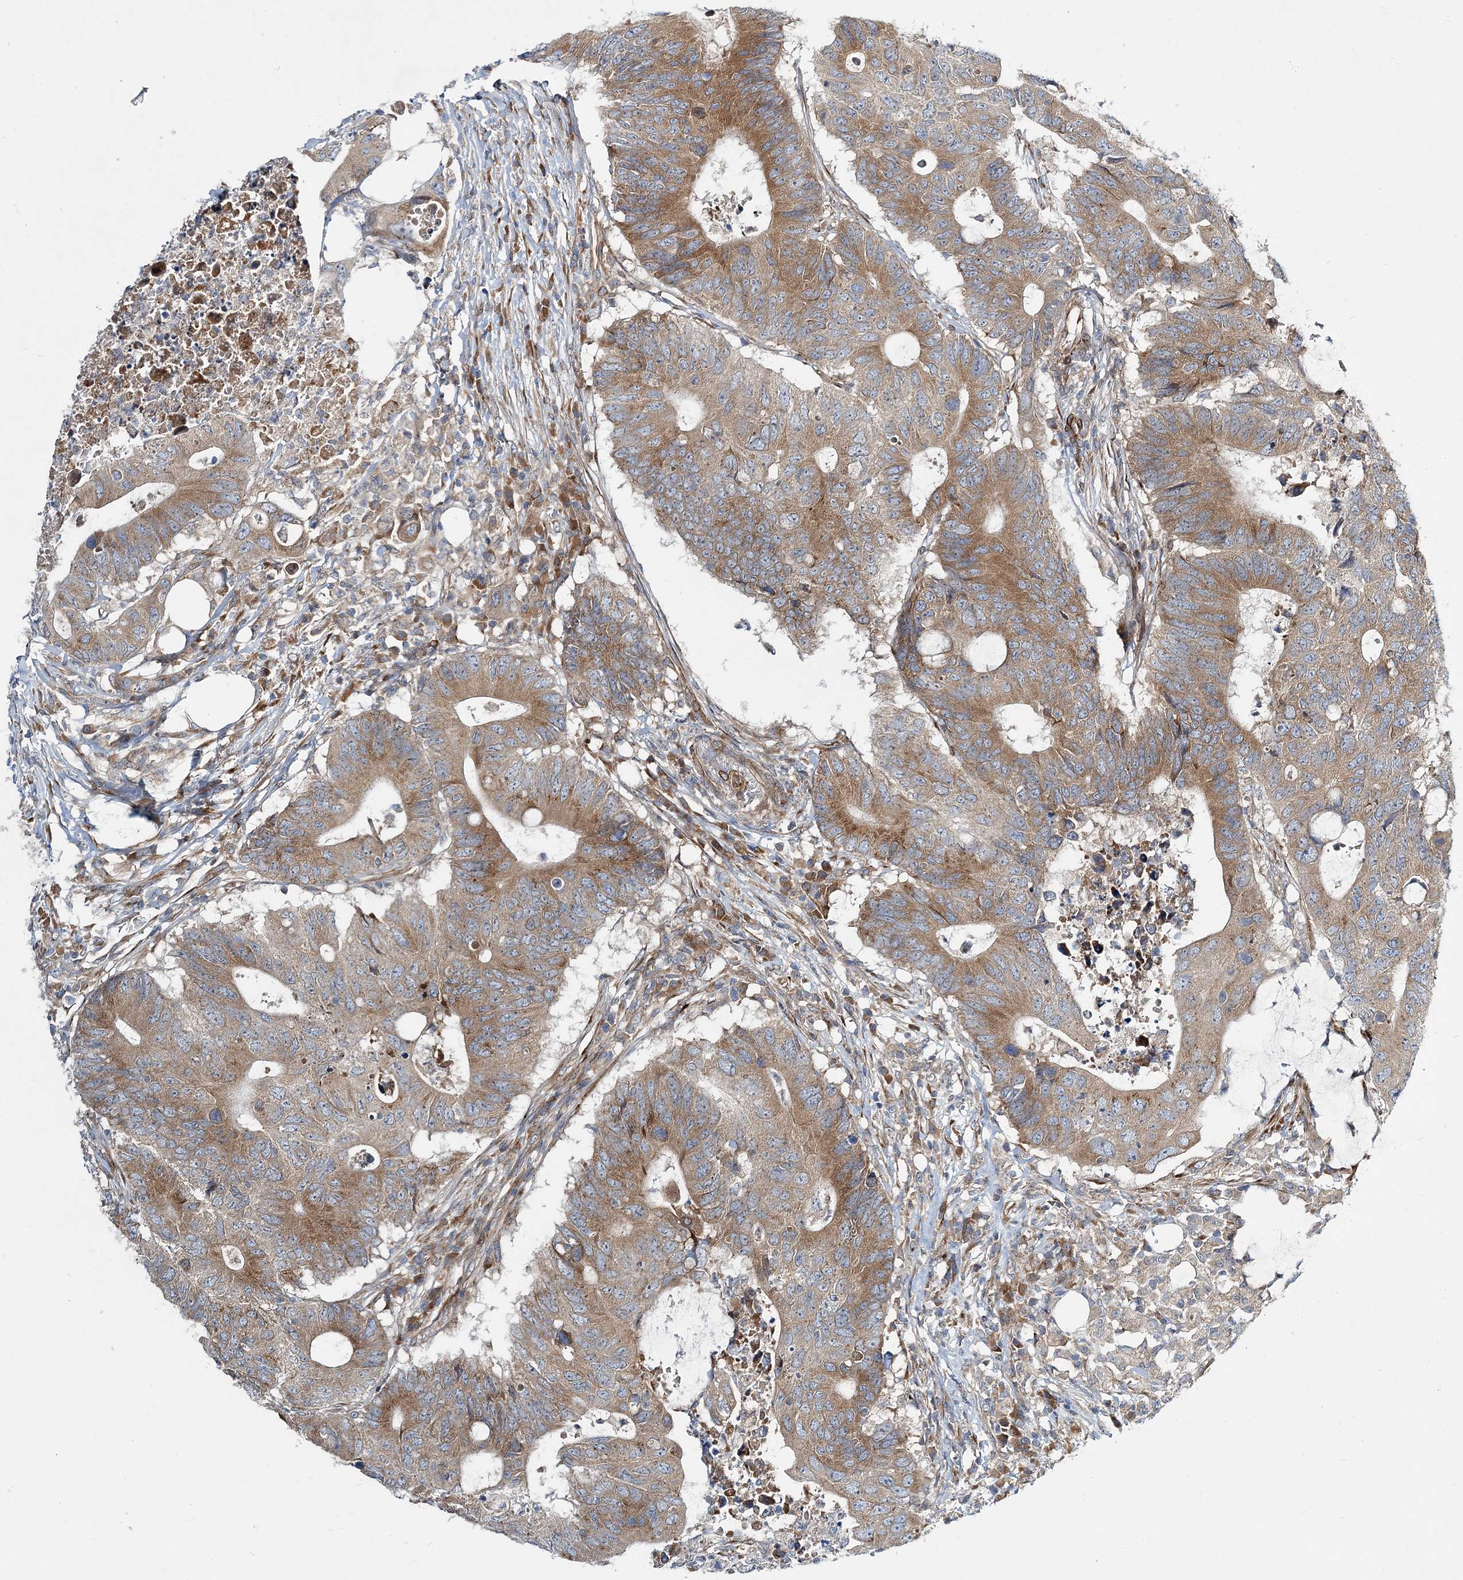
{"staining": {"intensity": "moderate", "quantity": ">75%", "location": "cytoplasmic/membranous"}, "tissue": "colorectal cancer", "cell_type": "Tumor cells", "image_type": "cancer", "snomed": [{"axis": "morphology", "description": "Adenocarcinoma, NOS"}, {"axis": "topography", "description": "Colon"}], "caption": "IHC micrograph of neoplastic tissue: human adenocarcinoma (colorectal) stained using immunohistochemistry (IHC) shows medium levels of moderate protein expression localized specifically in the cytoplasmic/membranous of tumor cells, appearing as a cytoplasmic/membranous brown color.", "gene": "NBAS", "patient": {"sex": "male", "age": 71}}